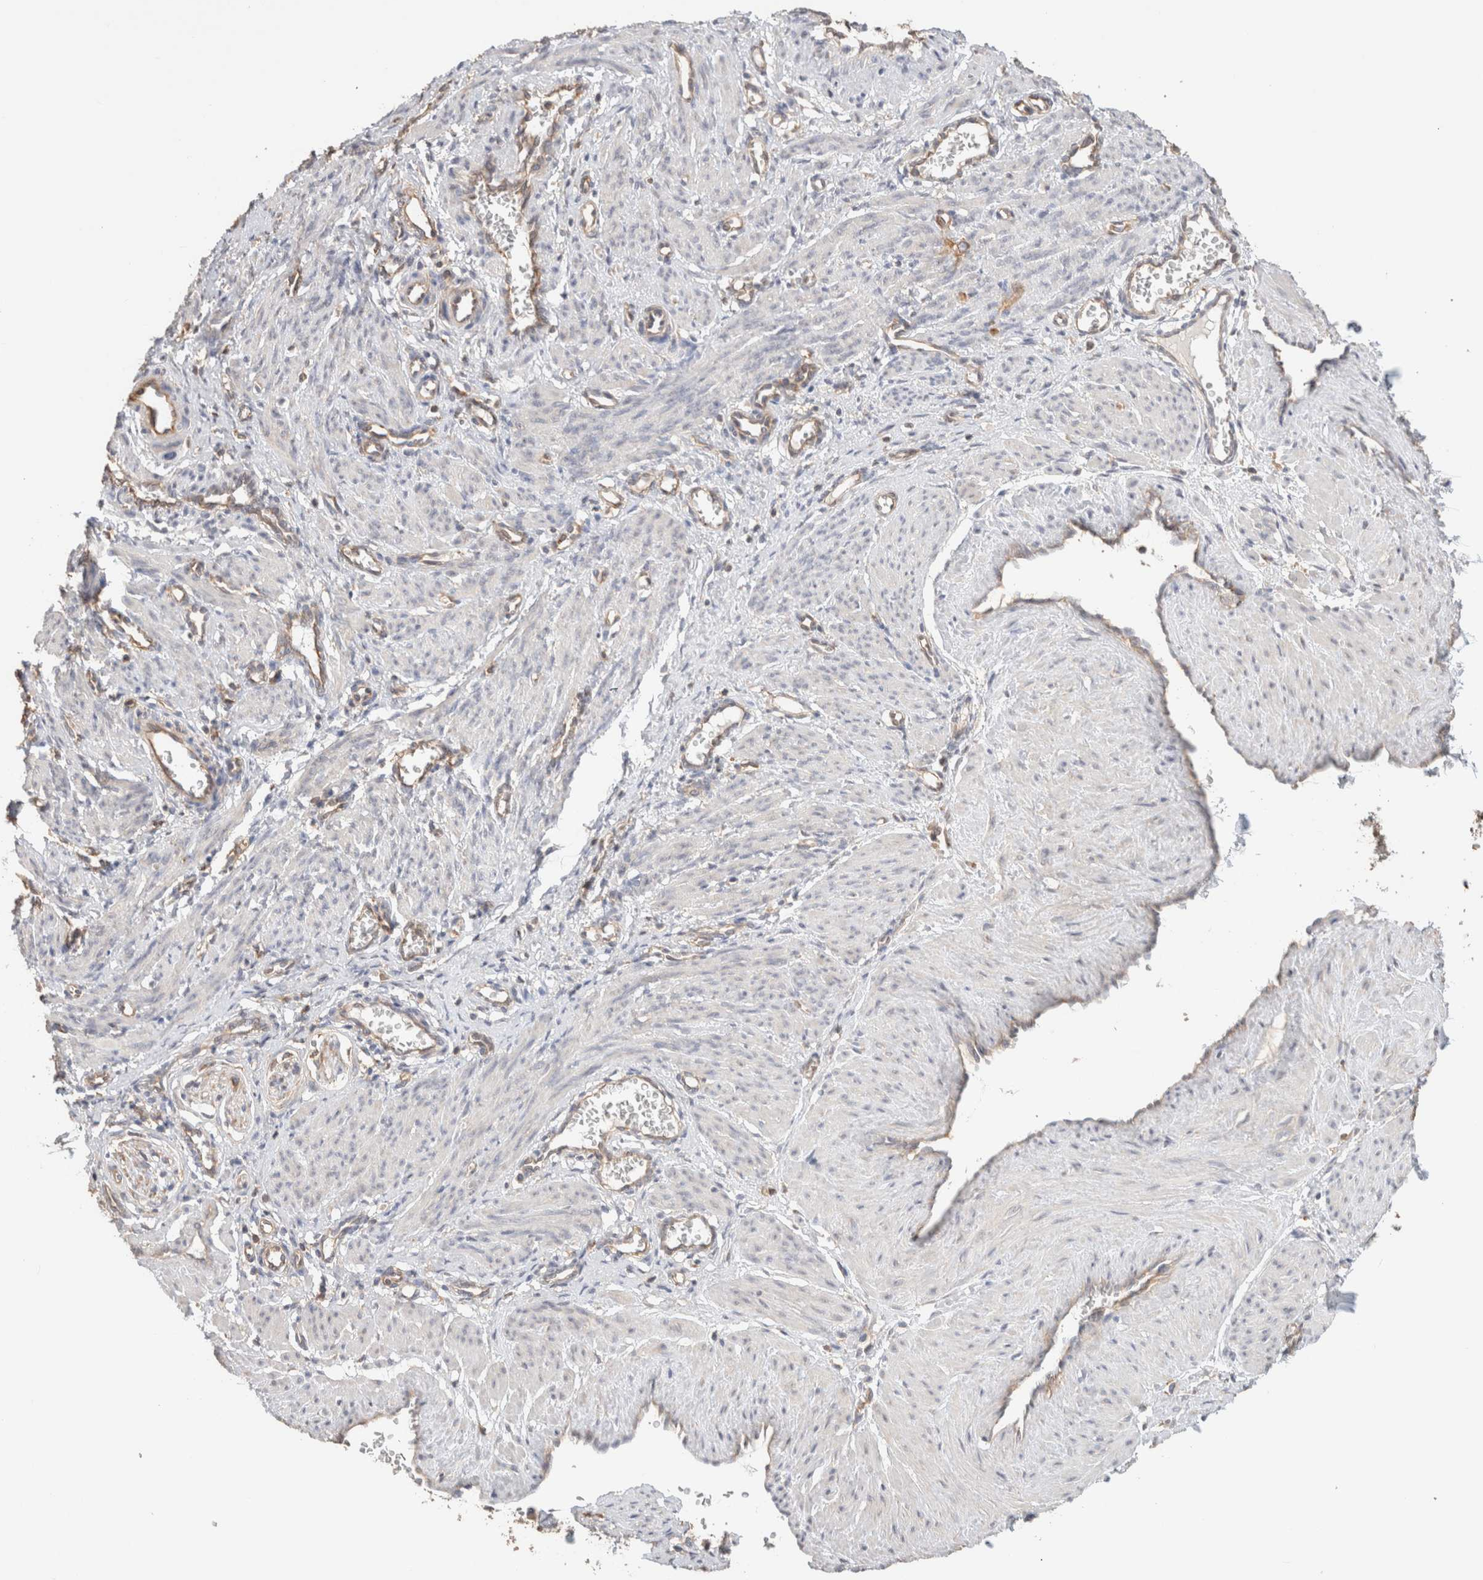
{"staining": {"intensity": "weak", "quantity": "<25%", "location": "cytoplasmic/membranous"}, "tissue": "smooth muscle", "cell_type": "Smooth muscle cells", "image_type": "normal", "snomed": [{"axis": "morphology", "description": "Normal tissue, NOS"}, {"axis": "topography", "description": "Endometrium"}], "caption": "Smooth muscle cells show no significant staining in unremarkable smooth muscle.", "gene": "CFAP418", "patient": {"sex": "female", "age": 33}}